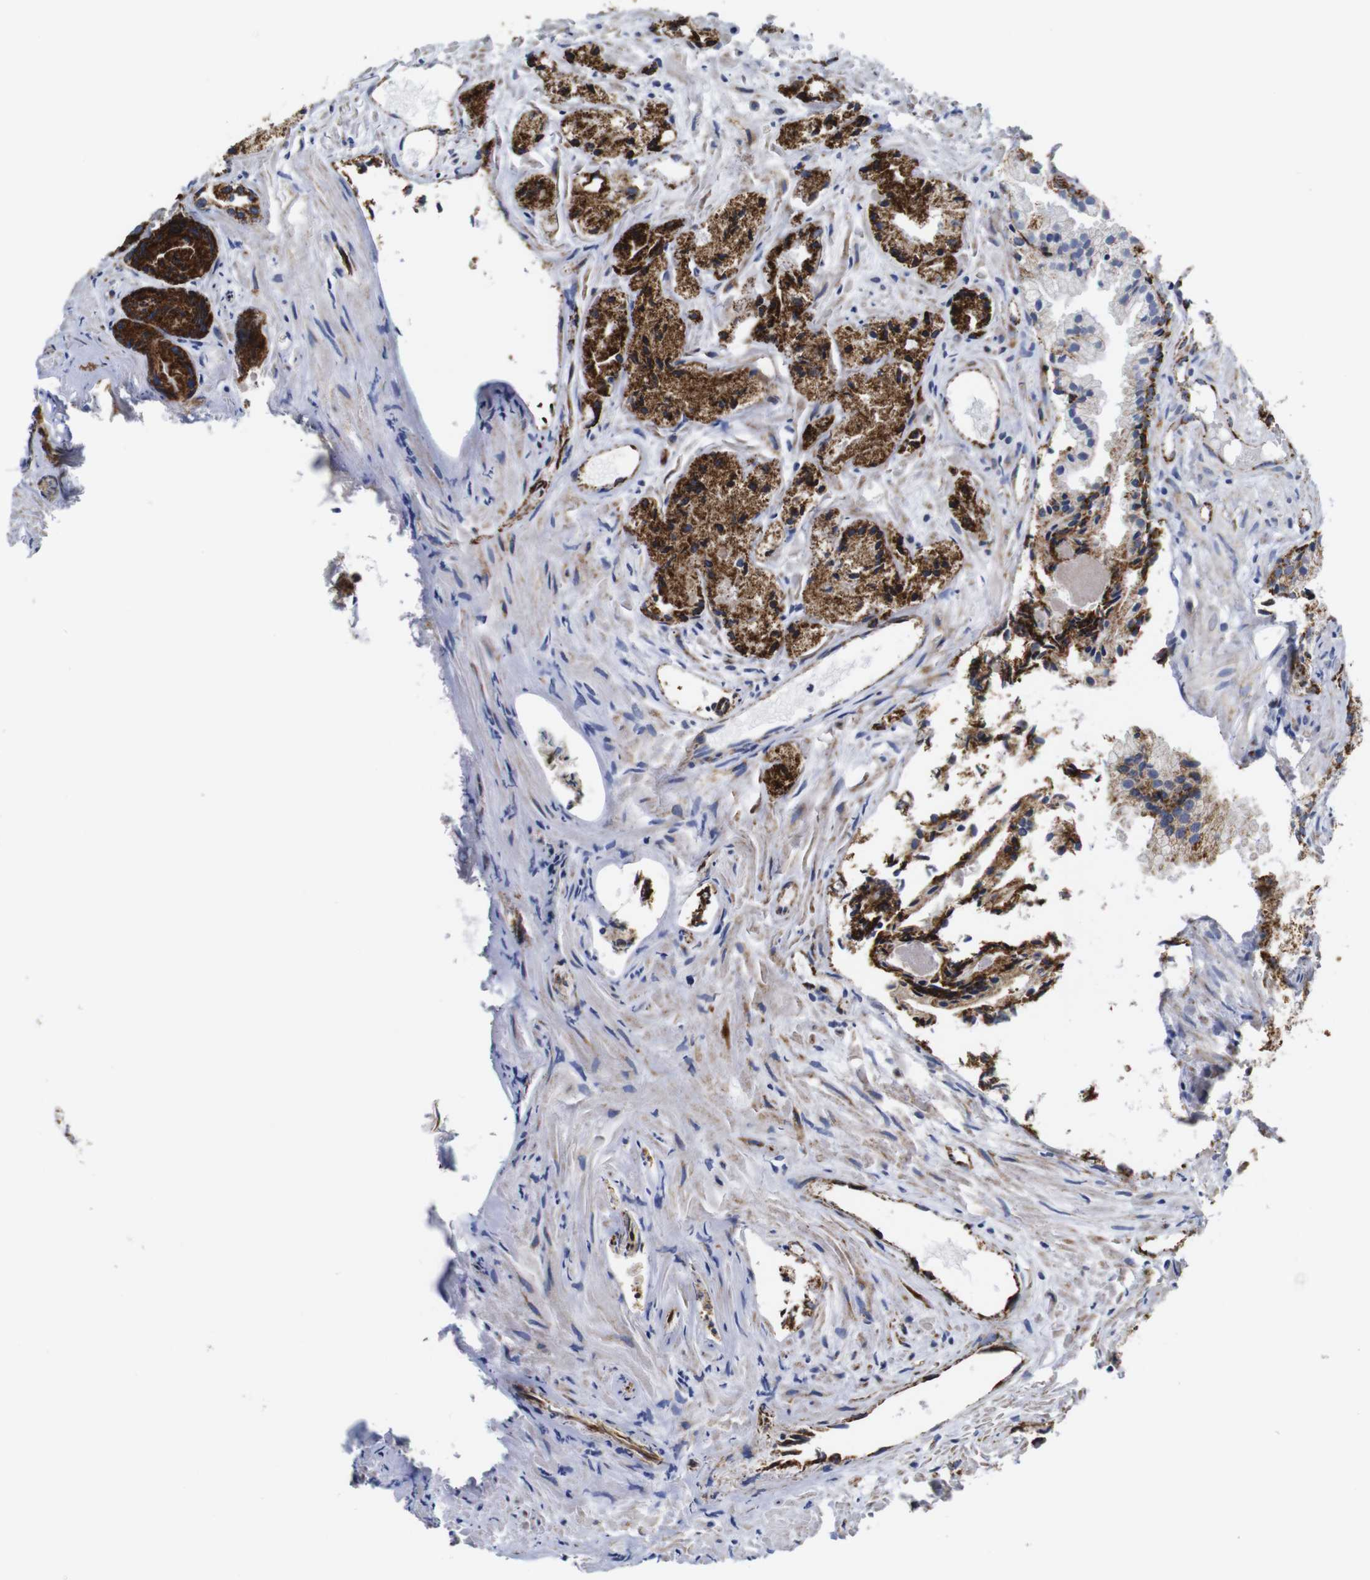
{"staining": {"intensity": "strong", "quantity": ">75%", "location": "cytoplasmic/membranous"}, "tissue": "prostate cancer", "cell_type": "Tumor cells", "image_type": "cancer", "snomed": [{"axis": "morphology", "description": "Adenocarcinoma, Low grade"}, {"axis": "topography", "description": "Prostate"}], "caption": "DAB (3,3'-diaminobenzidine) immunohistochemical staining of adenocarcinoma (low-grade) (prostate) reveals strong cytoplasmic/membranous protein positivity in about >75% of tumor cells.", "gene": "MAOA", "patient": {"sex": "male", "age": 72}}